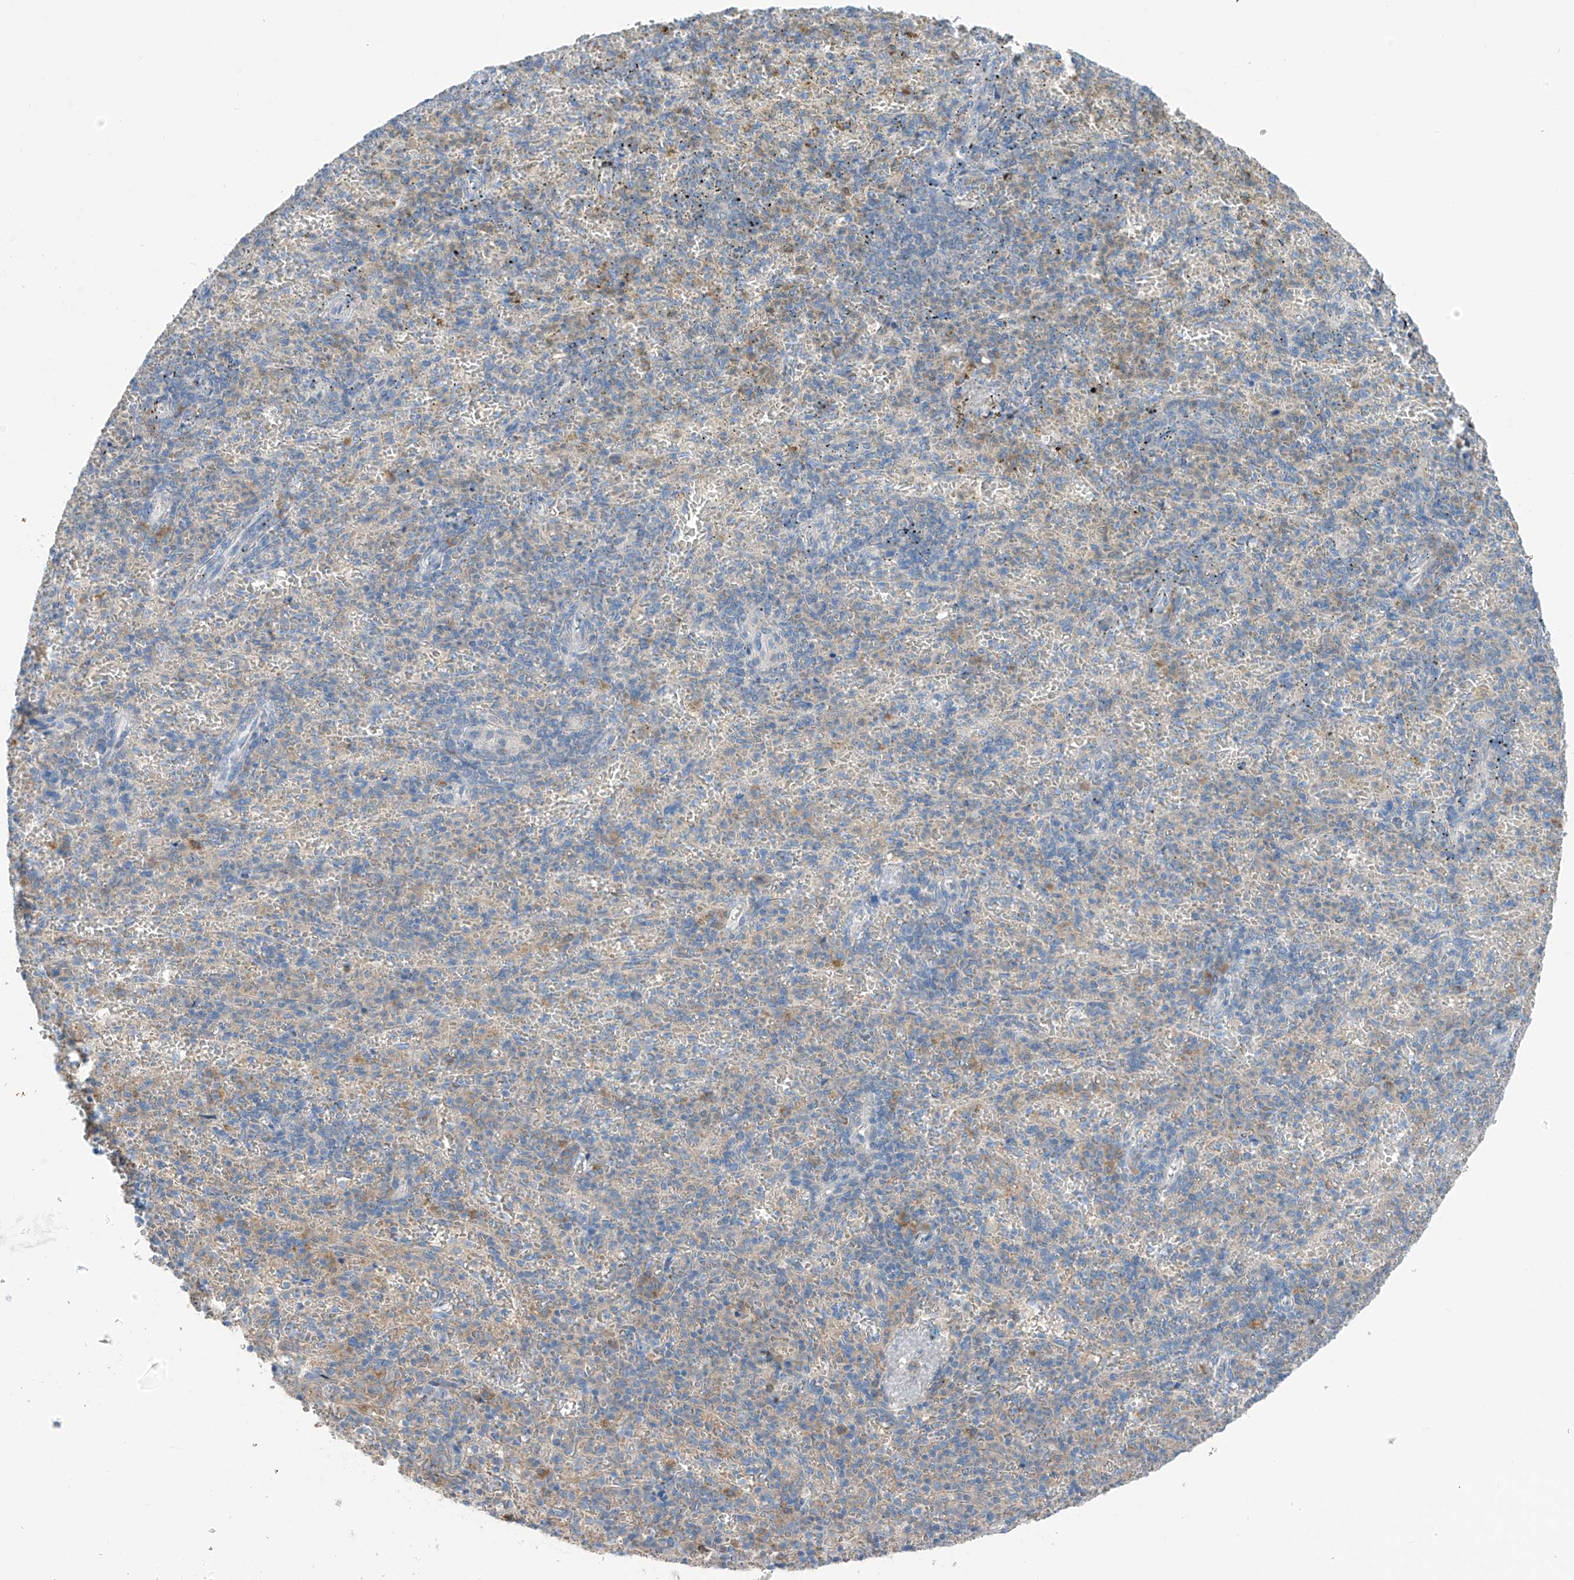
{"staining": {"intensity": "negative", "quantity": "none", "location": "none"}, "tissue": "spleen", "cell_type": "Cells in red pulp", "image_type": "normal", "snomed": [{"axis": "morphology", "description": "Normal tissue, NOS"}, {"axis": "topography", "description": "Spleen"}], "caption": "An immunohistochemistry (IHC) micrograph of unremarkable spleen is shown. There is no staining in cells in red pulp of spleen. (Stains: DAB (3,3'-diaminobenzidine) IHC with hematoxylin counter stain, Microscopy: brightfield microscopy at high magnification).", "gene": "GALNTL6", "patient": {"sex": "female", "age": 74}}